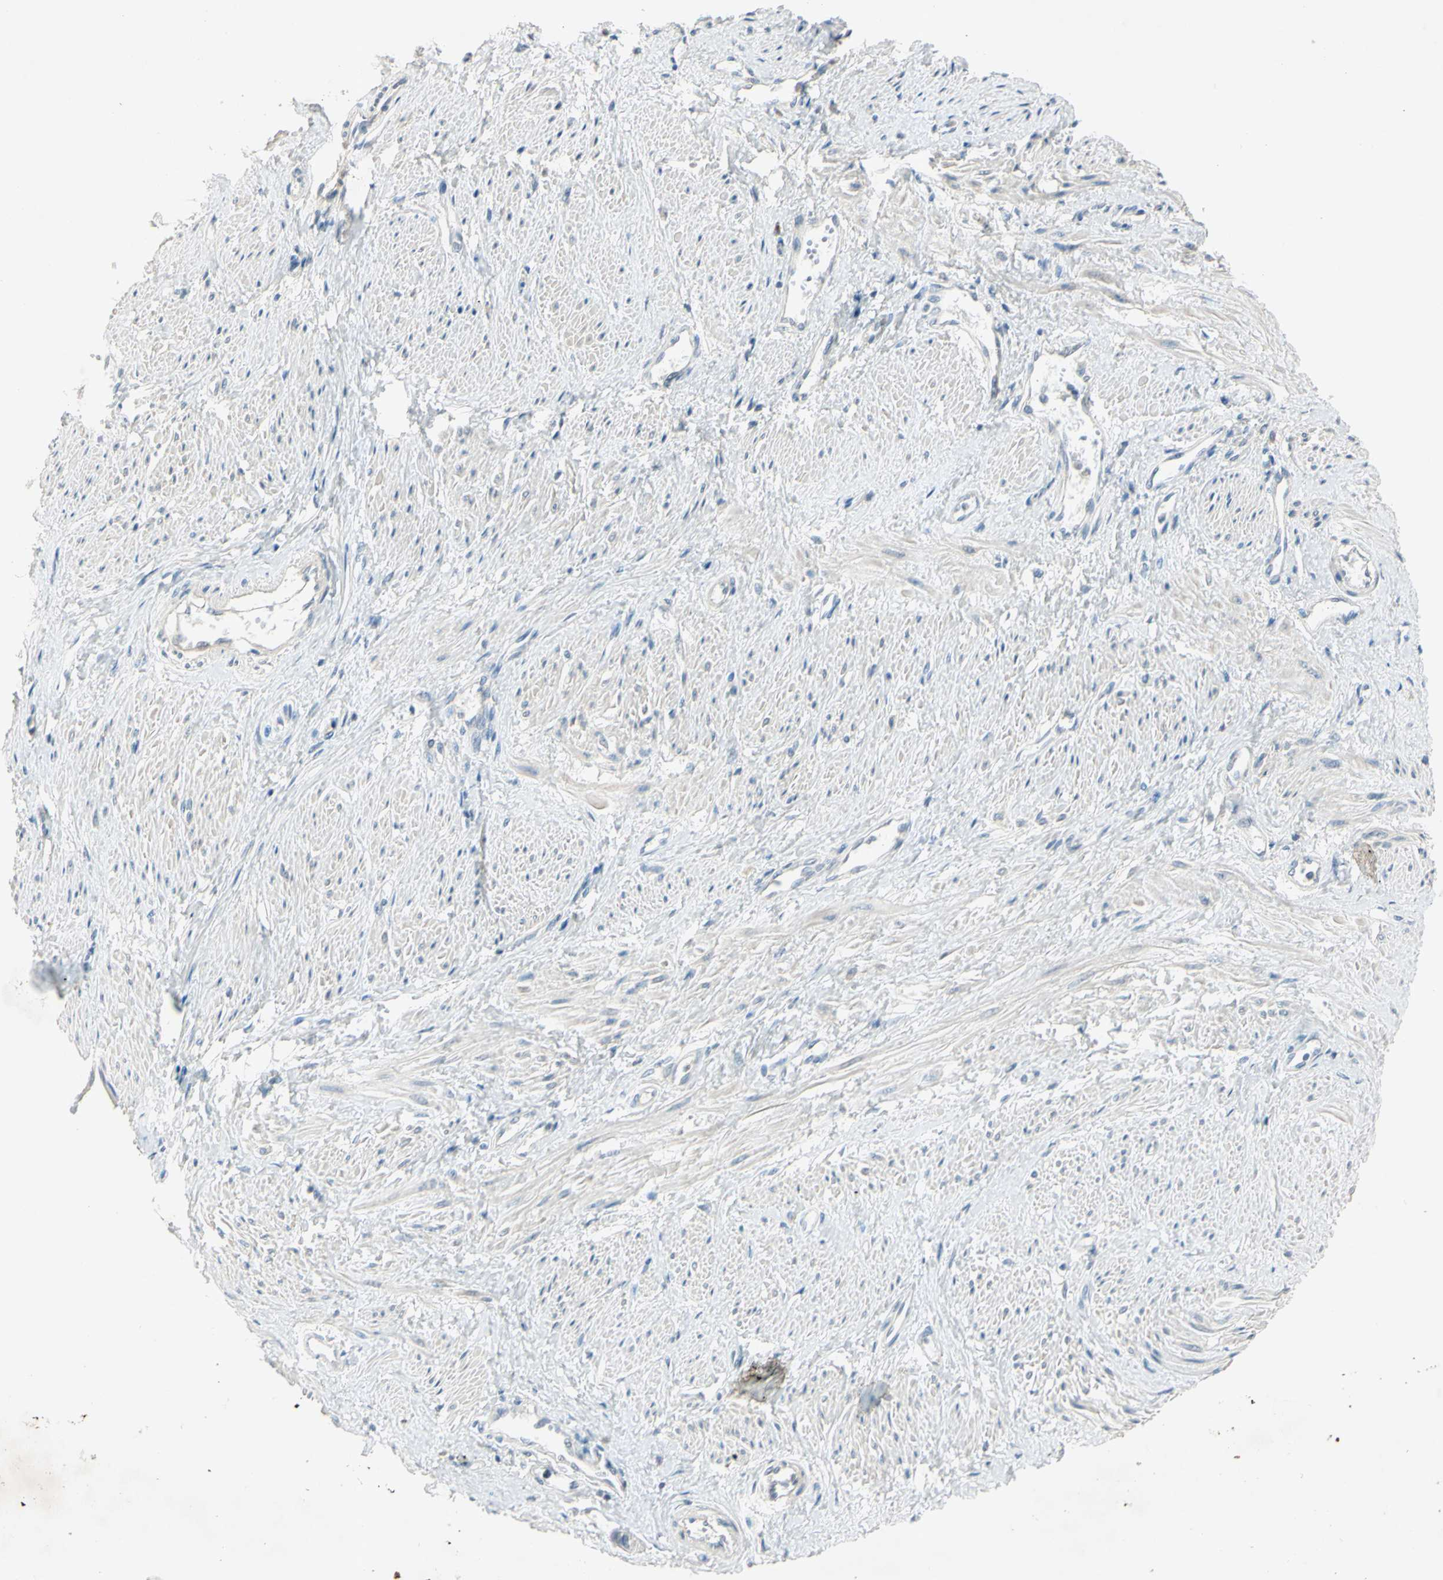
{"staining": {"intensity": "negative", "quantity": "none", "location": "none"}, "tissue": "smooth muscle", "cell_type": "Smooth muscle cells", "image_type": "normal", "snomed": [{"axis": "morphology", "description": "Normal tissue, NOS"}, {"axis": "topography", "description": "Smooth muscle"}, {"axis": "topography", "description": "Uterus"}], "caption": "Smooth muscle cells are negative for brown protein staining in benign smooth muscle. Nuclei are stained in blue.", "gene": "AATK", "patient": {"sex": "female", "age": 39}}